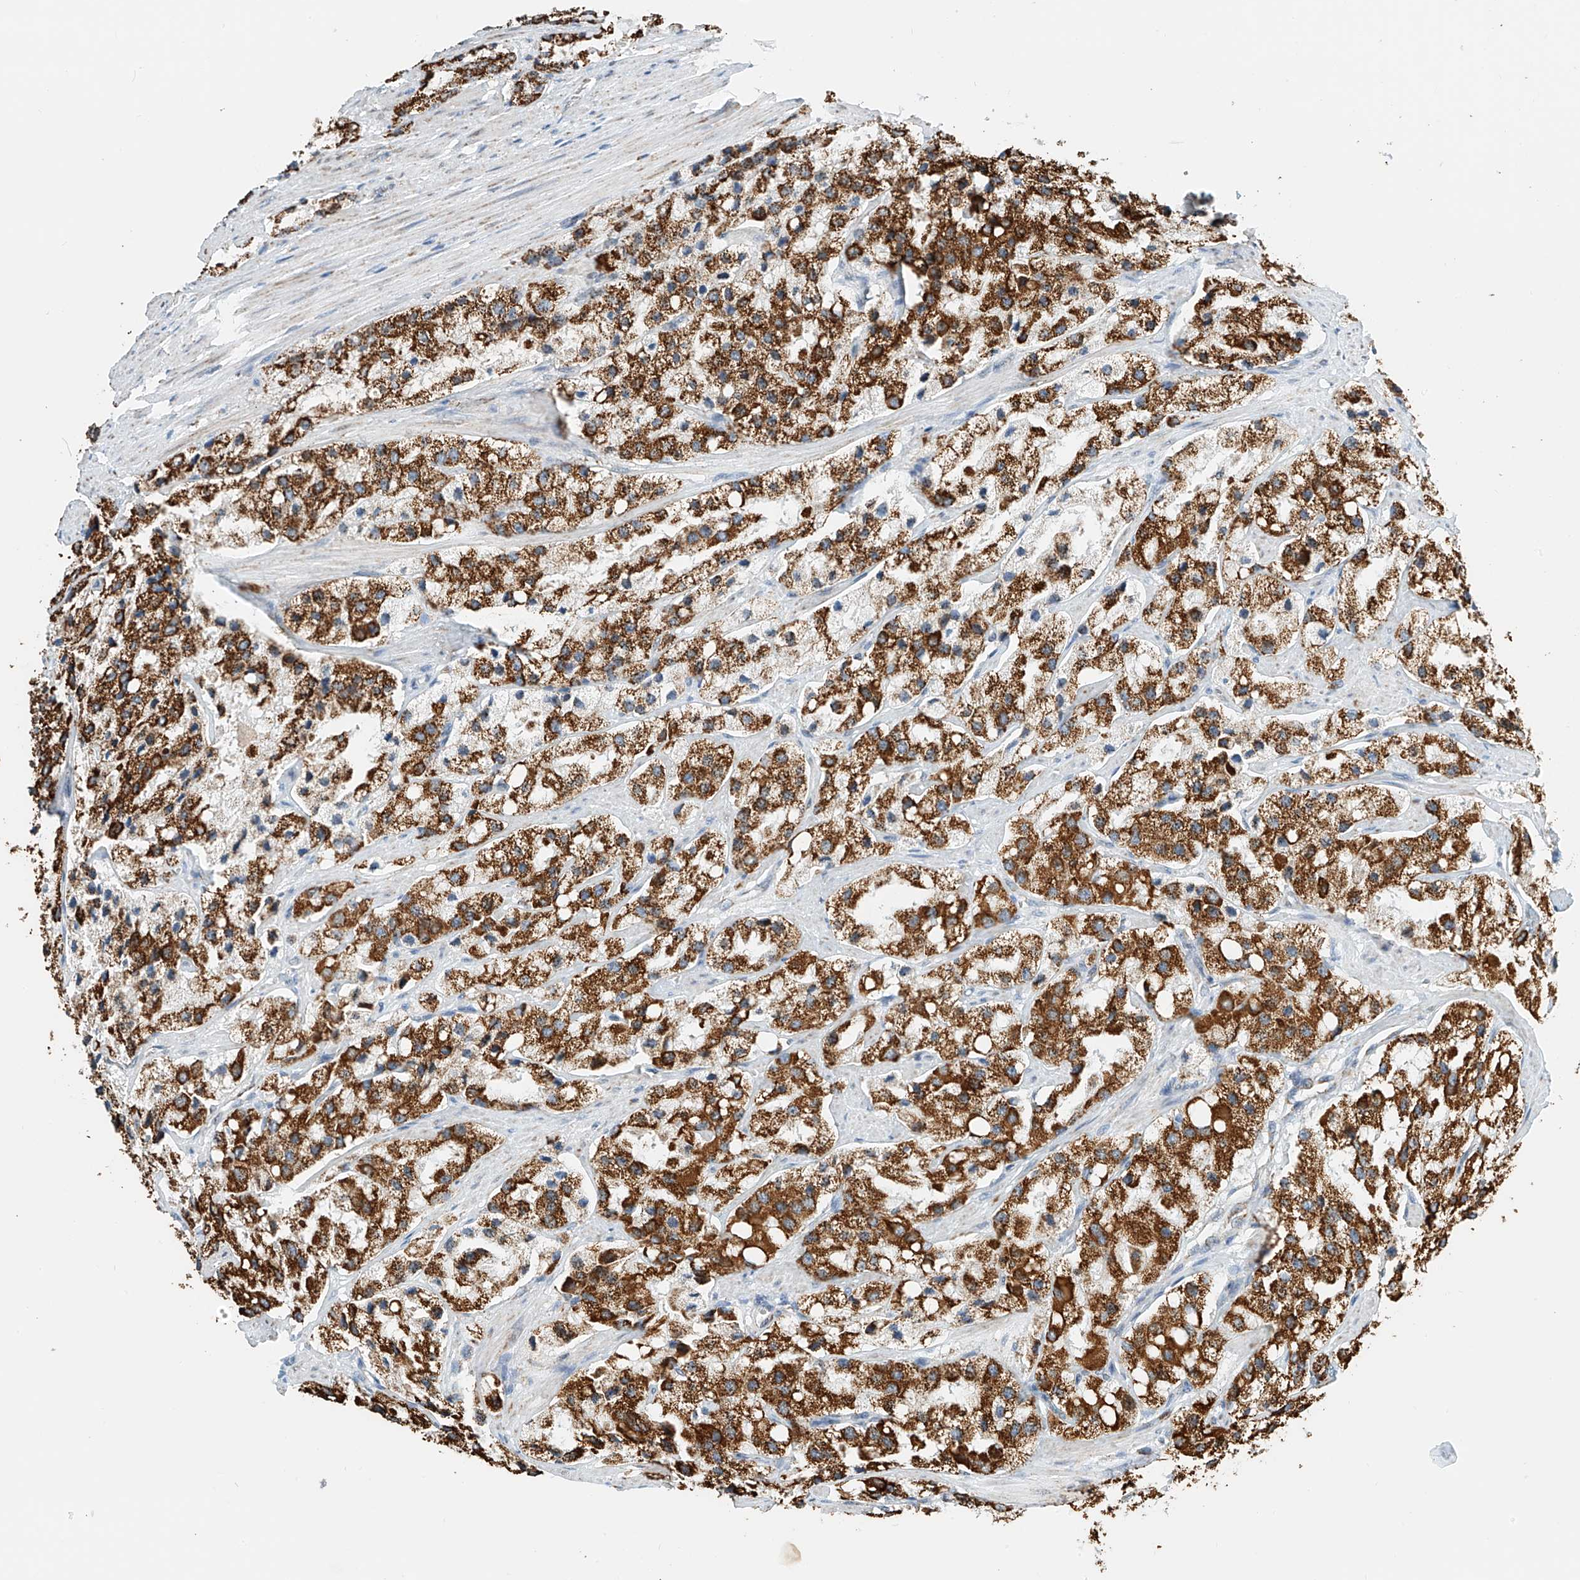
{"staining": {"intensity": "strong", "quantity": ">75%", "location": "cytoplasmic/membranous"}, "tissue": "prostate cancer", "cell_type": "Tumor cells", "image_type": "cancer", "snomed": [{"axis": "morphology", "description": "Adenocarcinoma, High grade"}, {"axis": "topography", "description": "Prostate"}], "caption": "Brown immunohistochemical staining in human prostate adenocarcinoma (high-grade) shows strong cytoplasmic/membranous positivity in about >75% of tumor cells.", "gene": "PPA2", "patient": {"sex": "male", "age": 66}}